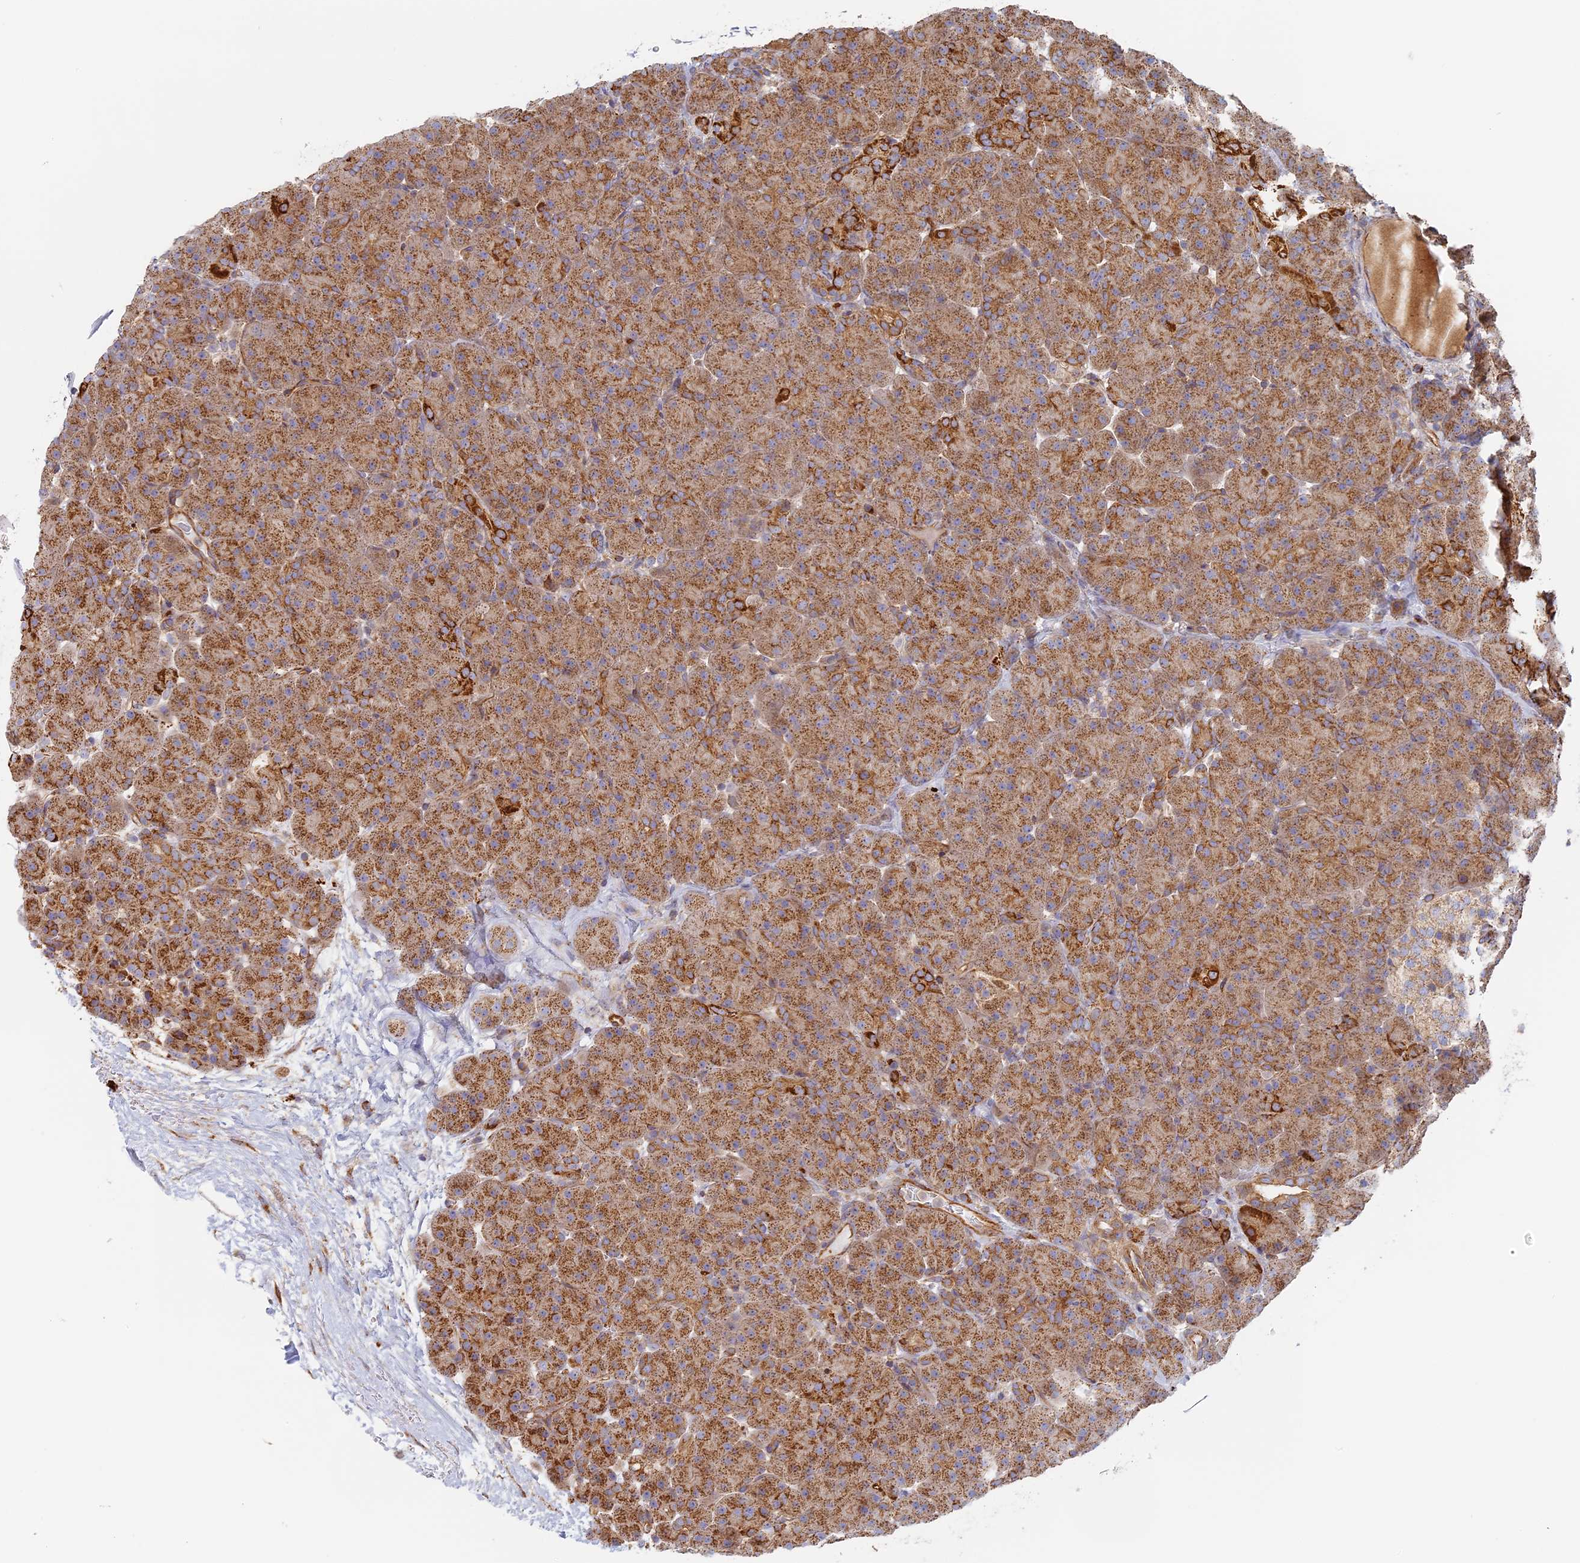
{"staining": {"intensity": "moderate", "quantity": ">75%", "location": "cytoplasmic/membranous"}, "tissue": "pancreas", "cell_type": "Exocrine glandular cells", "image_type": "normal", "snomed": [{"axis": "morphology", "description": "Normal tissue, NOS"}, {"axis": "topography", "description": "Pancreas"}], "caption": "Moderate cytoplasmic/membranous positivity is present in about >75% of exocrine glandular cells in normal pancreas.", "gene": "DDA1", "patient": {"sex": "male", "age": 66}}